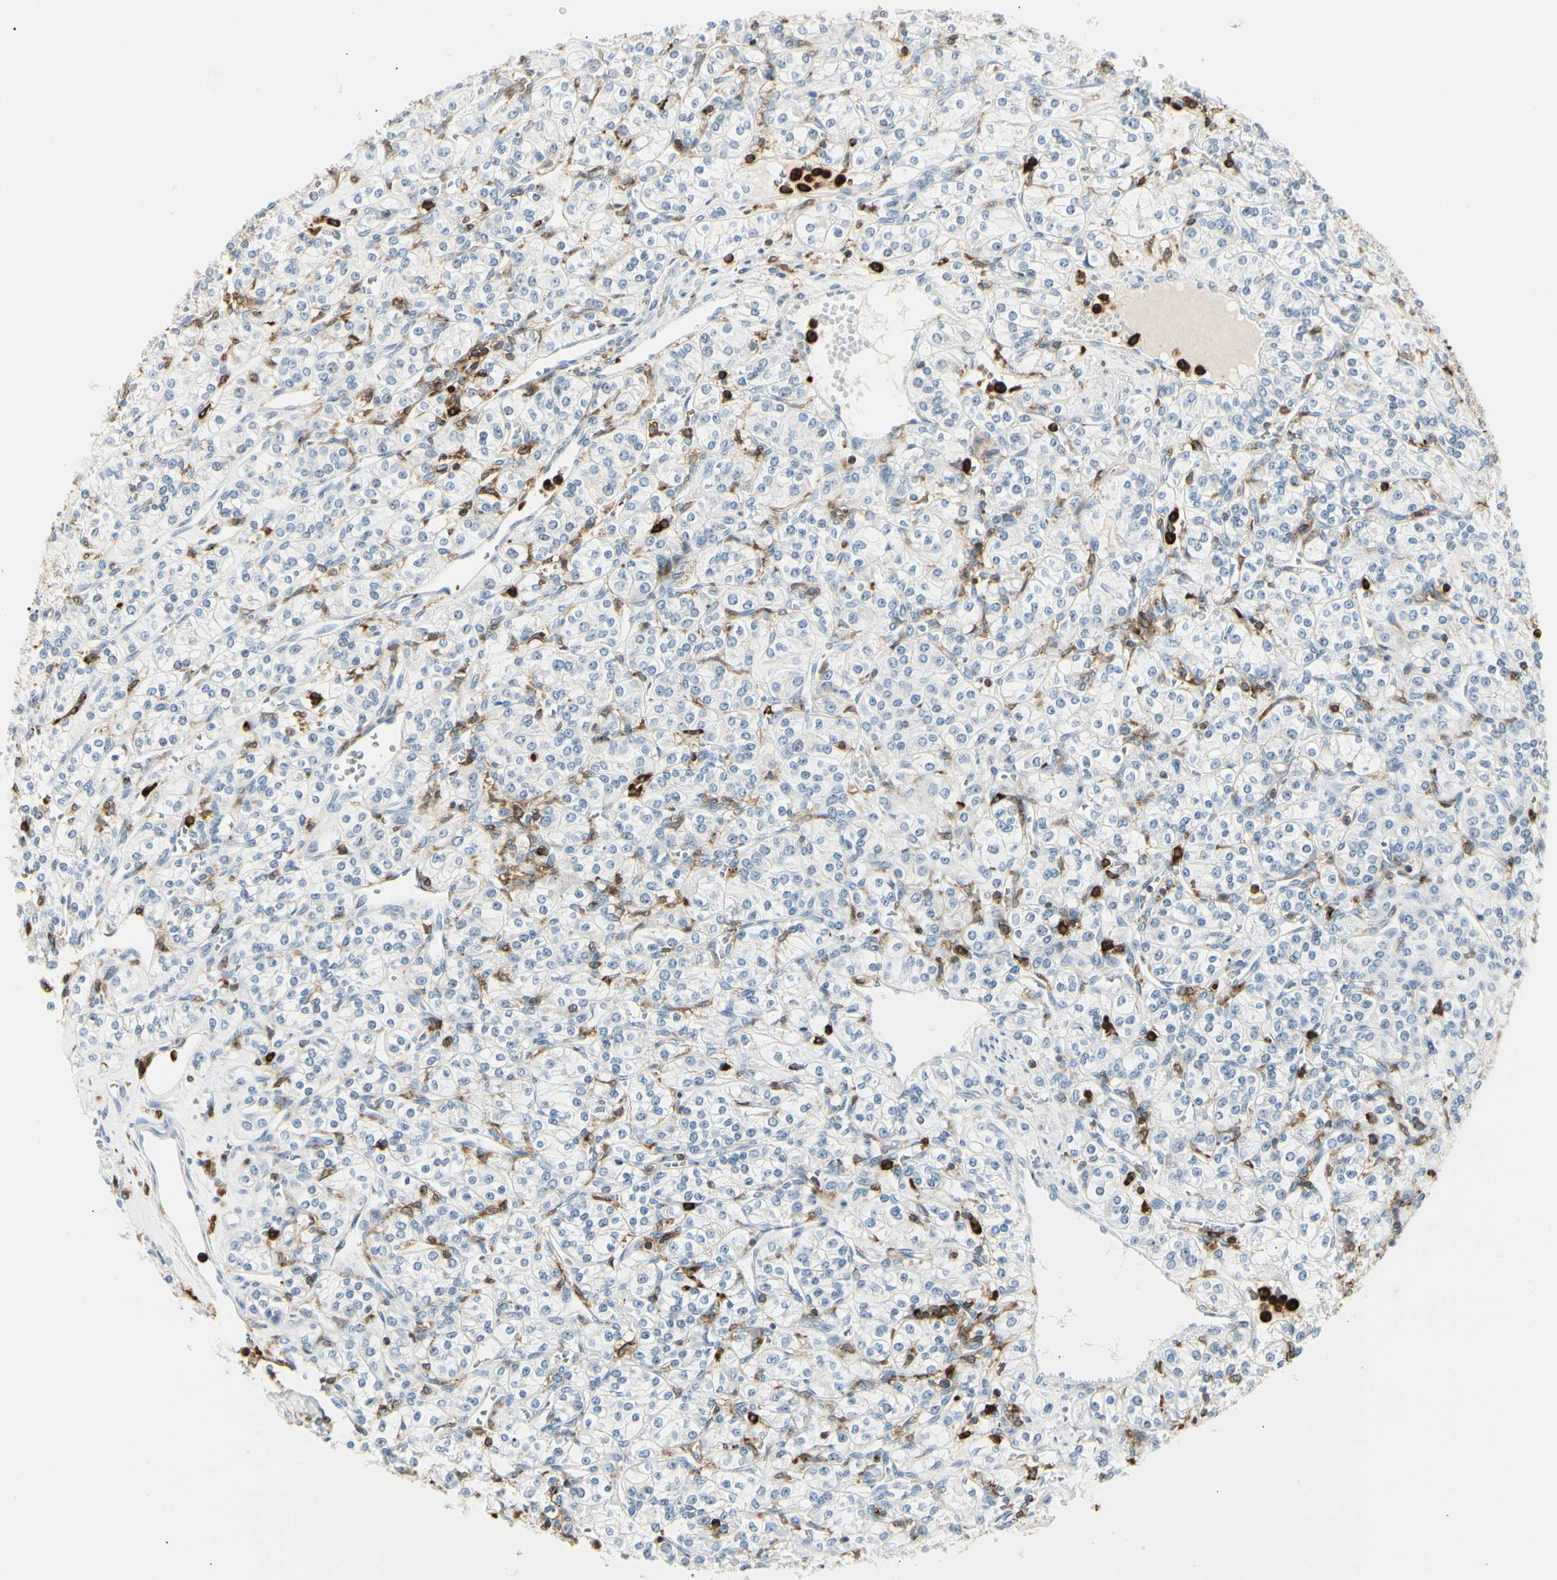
{"staining": {"intensity": "negative", "quantity": "none", "location": "none"}, "tissue": "renal cancer", "cell_type": "Tumor cells", "image_type": "cancer", "snomed": [{"axis": "morphology", "description": "Adenocarcinoma, NOS"}, {"axis": "topography", "description": "Kidney"}], "caption": "Immunohistochemistry histopathology image of neoplastic tissue: human renal cancer (adenocarcinoma) stained with DAB shows no significant protein staining in tumor cells.", "gene": "ITGB2", "patient": {"sex": "male", "age": 77}}